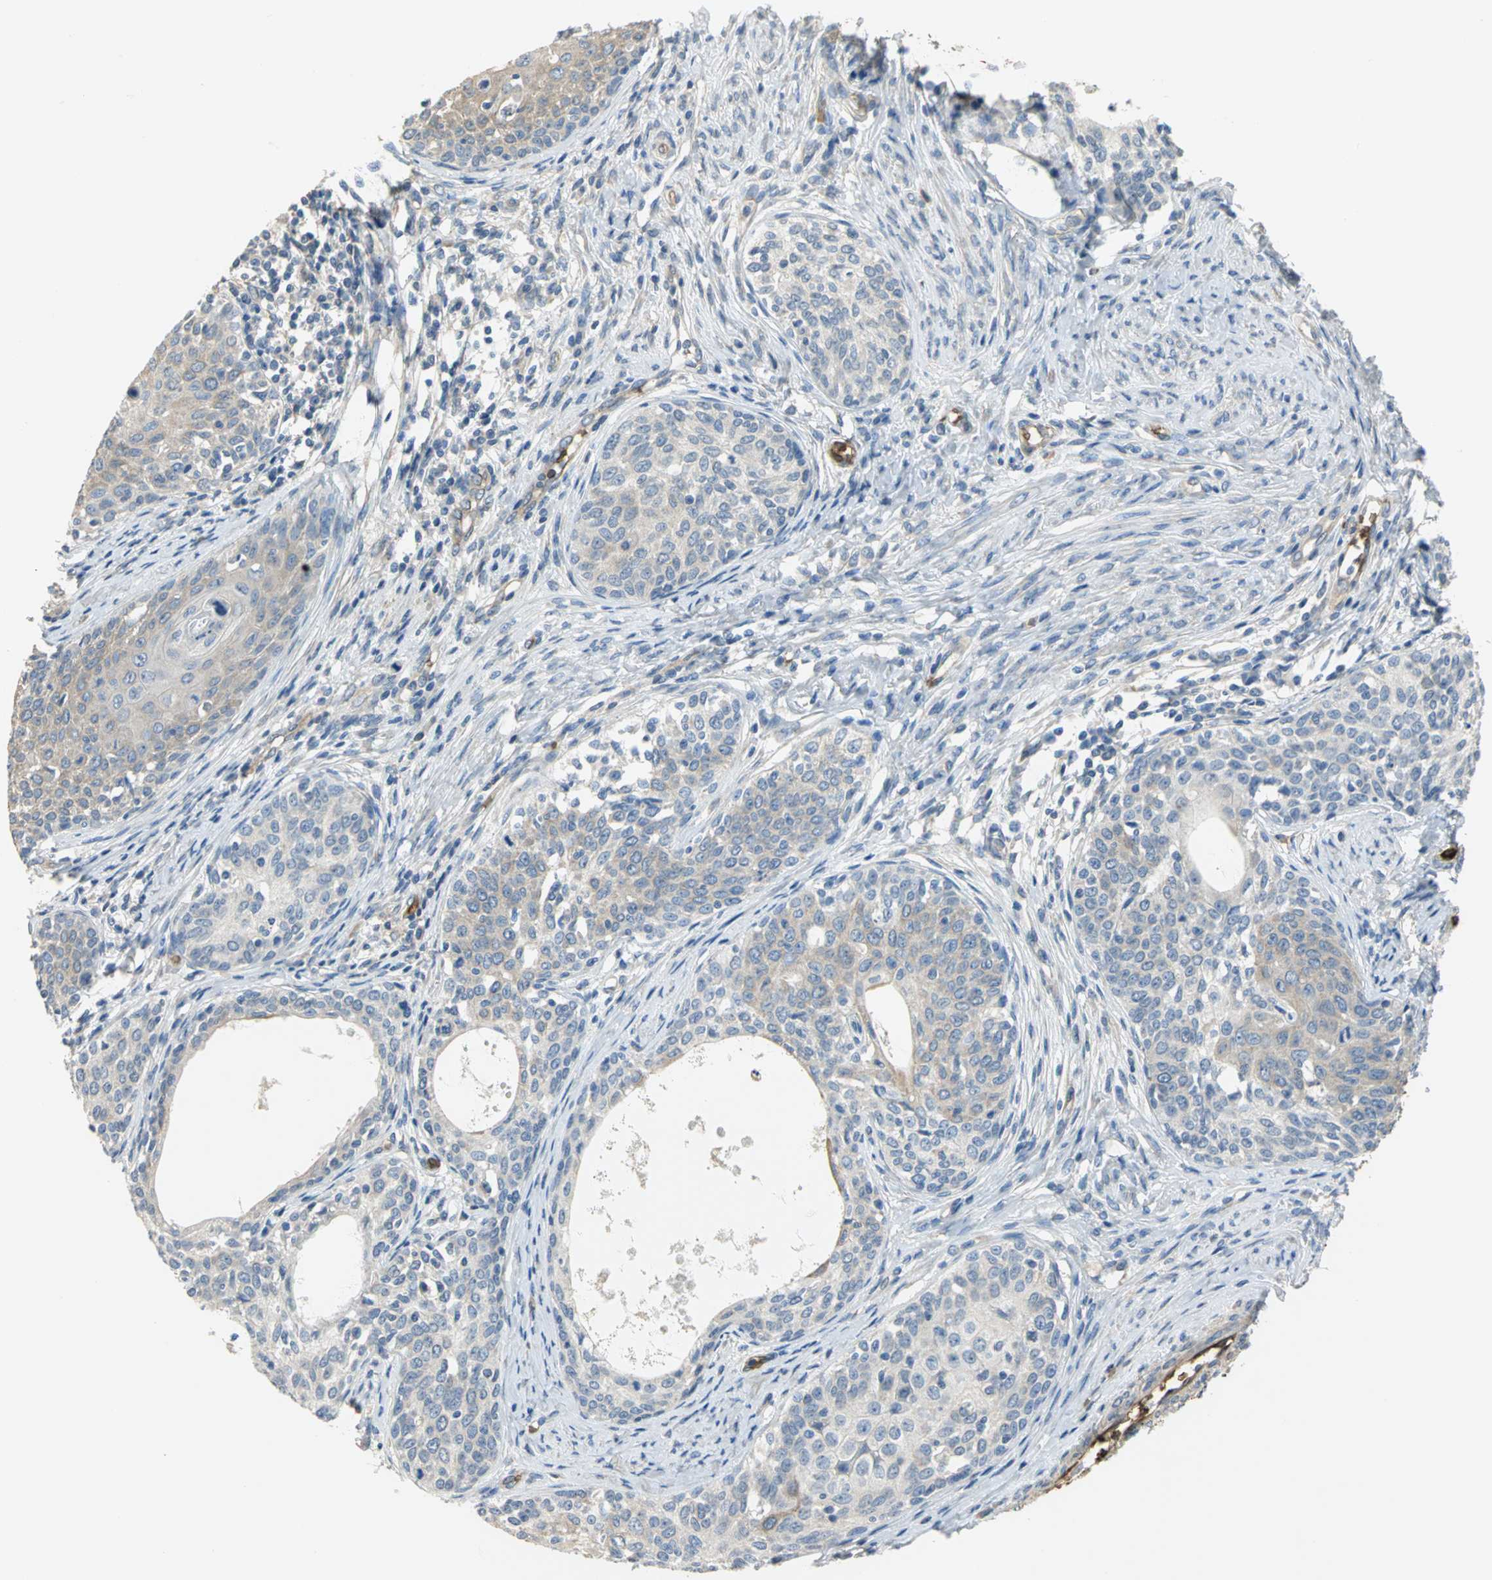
{"staining": {"intensity": "moderate", "quantity": "25%-75%", "location": "cytoplasmic/membranous"}, "tissue": "cervical cancer", "cell_type": "Tumor cells", "image_type": "cancer", "snomed": [{"axis": "morphology", "description": "Squamous cell carcinoma, NOS"}, {"axis": "morphology", "description": "Adenocarcinoma, NOS"}, {"axis": "topography", "description": "Cervix"}], "caption": "The immunohistochemical stain labels moderate cytoplasmic/membranous expression in tumor cells of cervical cancer (adenocarcinoma) tissue.", "gene": "TREM1", "patient": {"sex": "female", "age": 52}}